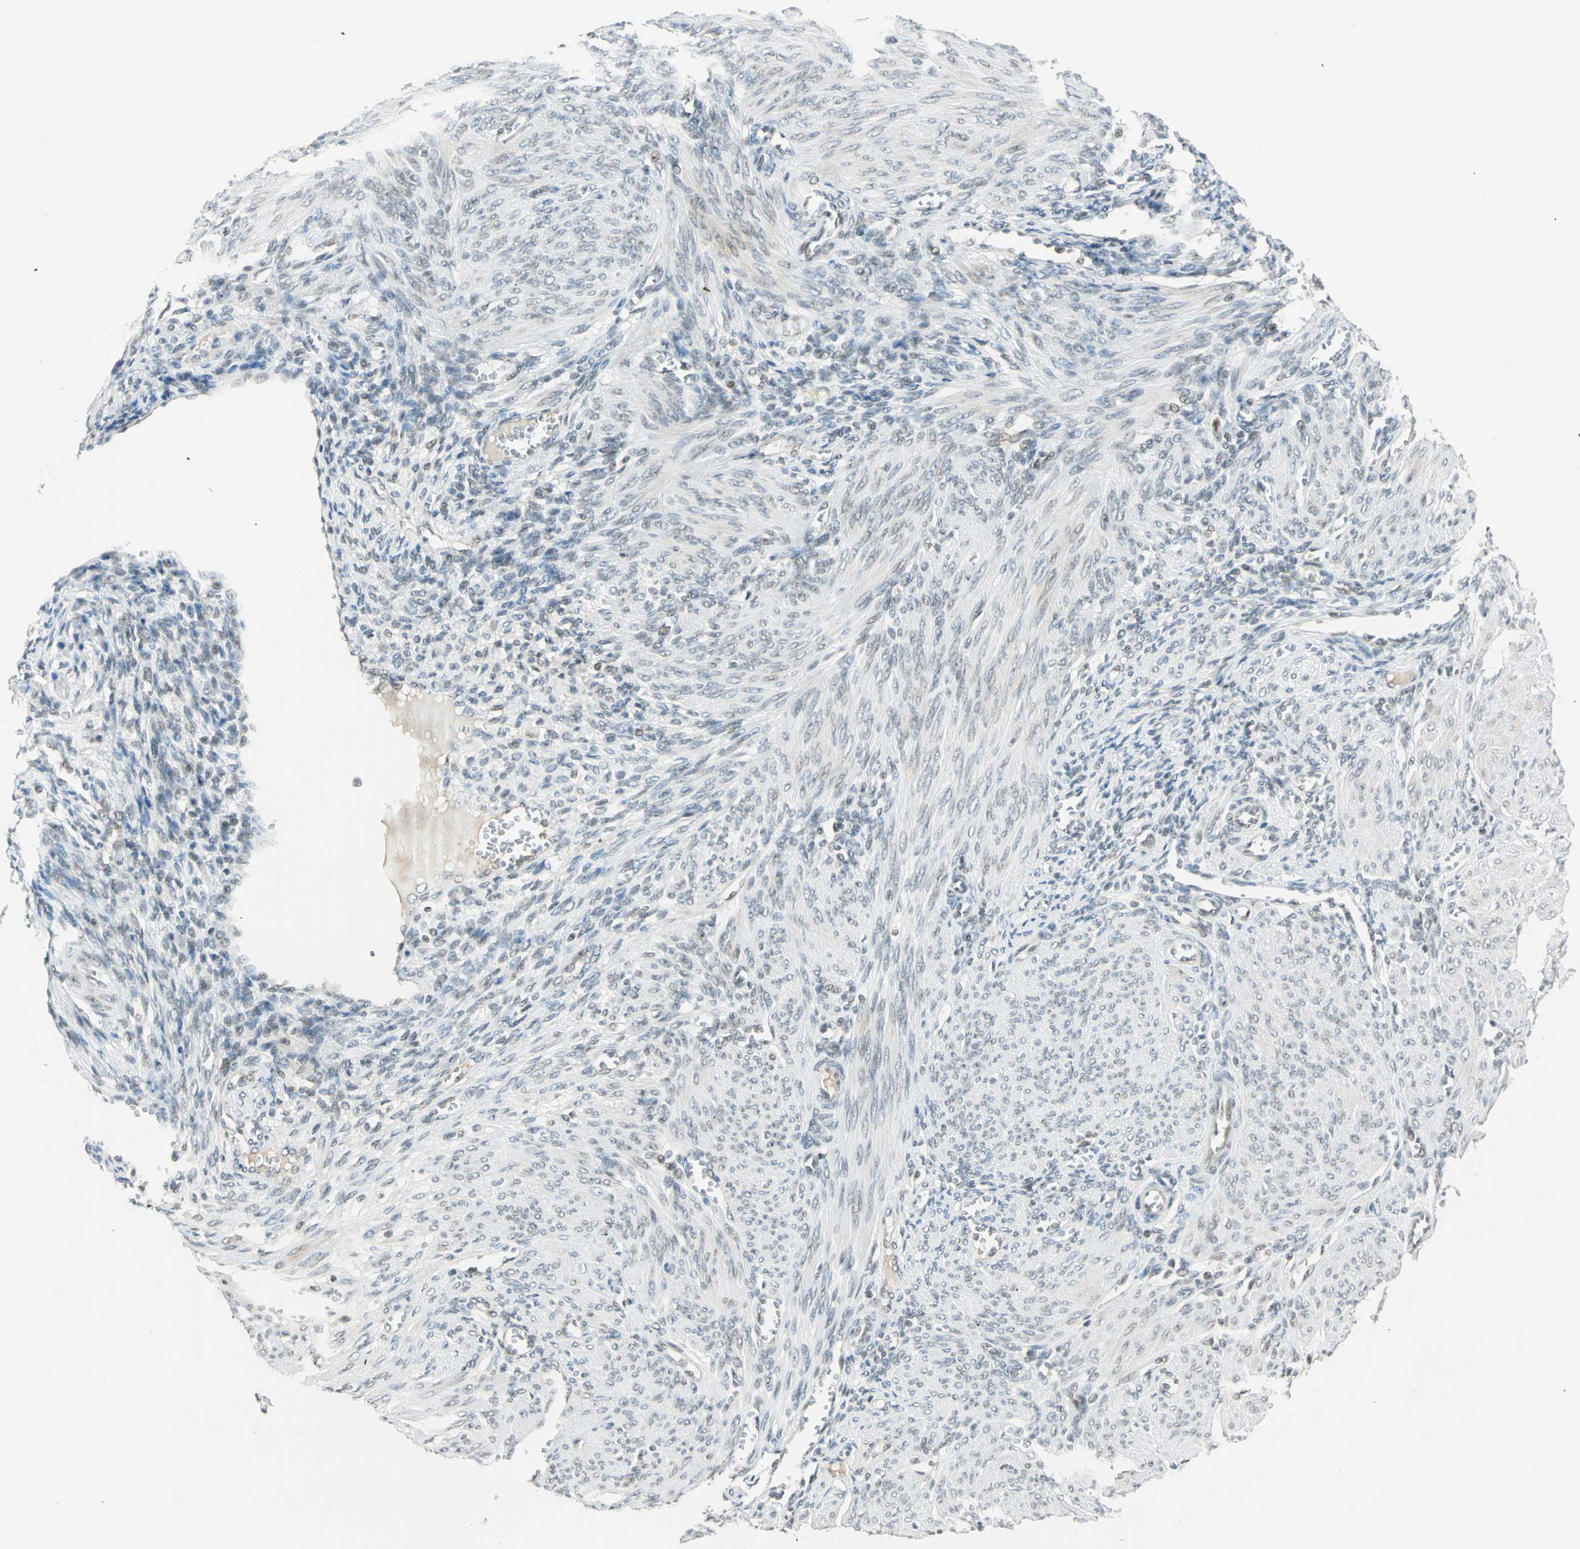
{"staining": {"intensity": "weak", "quantity": "<25%", "location": "nuclear"}, "tissue": "endometrium", "cell_type": "Cells in endometrial stroma", "image_type": "normal", "snomed": [{"axis": "morphology", "description": "Normal tissue, NOS"}, {"axis": "topography", "description": "Endometrium"}], "caption": "Histopathology image shows no significant protein staining in cells in endometrial stroma of unremarkable endometrium.", "gene": "SMAD3", "patient": {"sex": "female", "age": 72}}